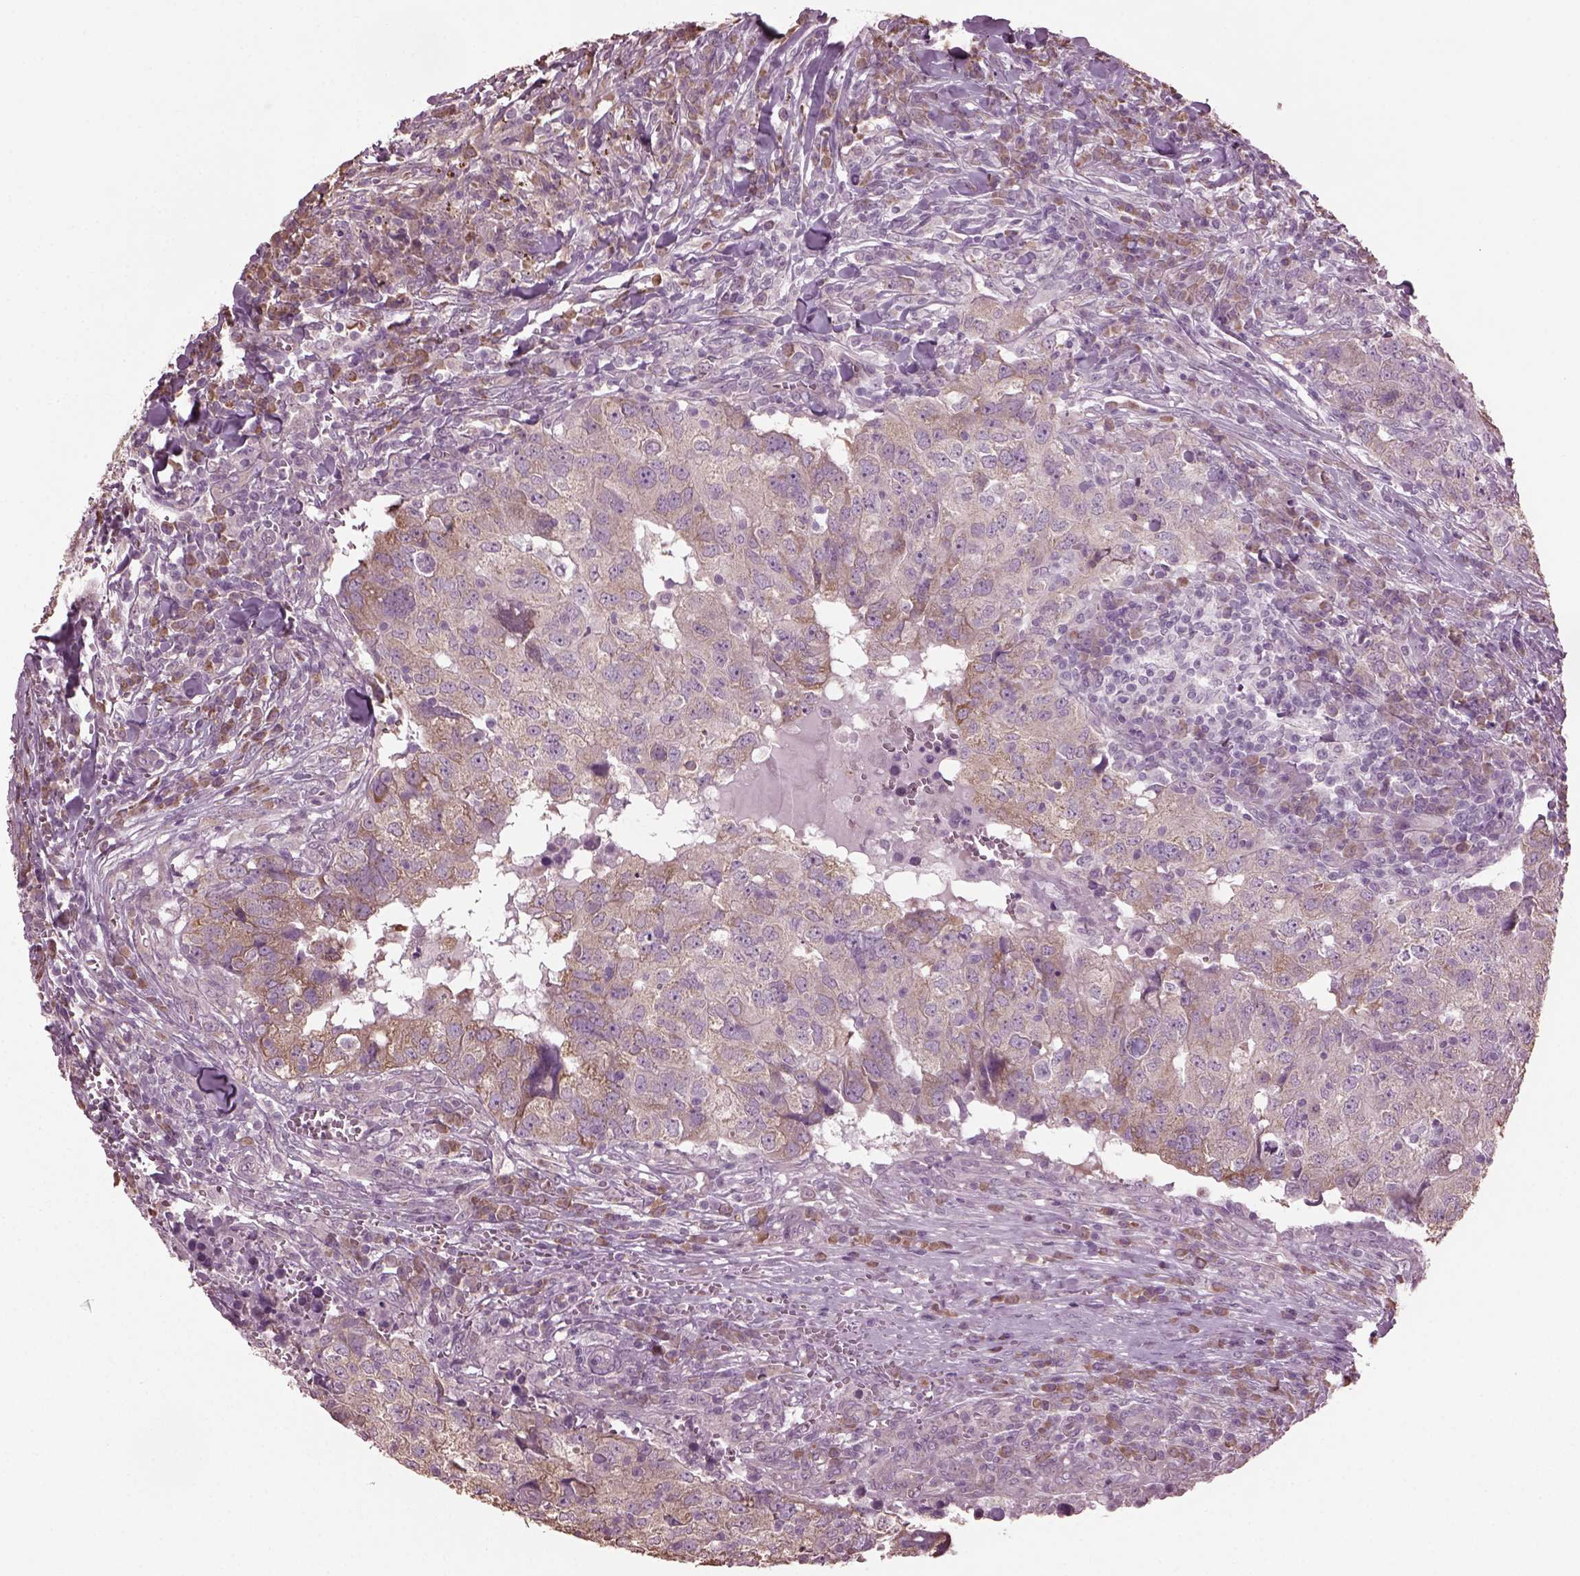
{"staining": {"intensity": "weak", "quantity": "25%-75%", "location": "cytoplasmic/membranous"}, "tissue": "breast cancer", "cell_type": "Tumor cells", "image_type": "cancer", "snomed": [{"axis": "morphology", "description": "Duct carcinoma"}, {"axis": "topography", "description": "Breast"}], "caption": "An immunohistochemistry (IHC) image of tumor tissue is shown. Protein staining in brown highlights weak cytoplasmic/membranous positivity in intraductal carcinoma (breast) within tumor cells.", "gene": "CABP5", "patient": {"sex": "female", "age": 30}}